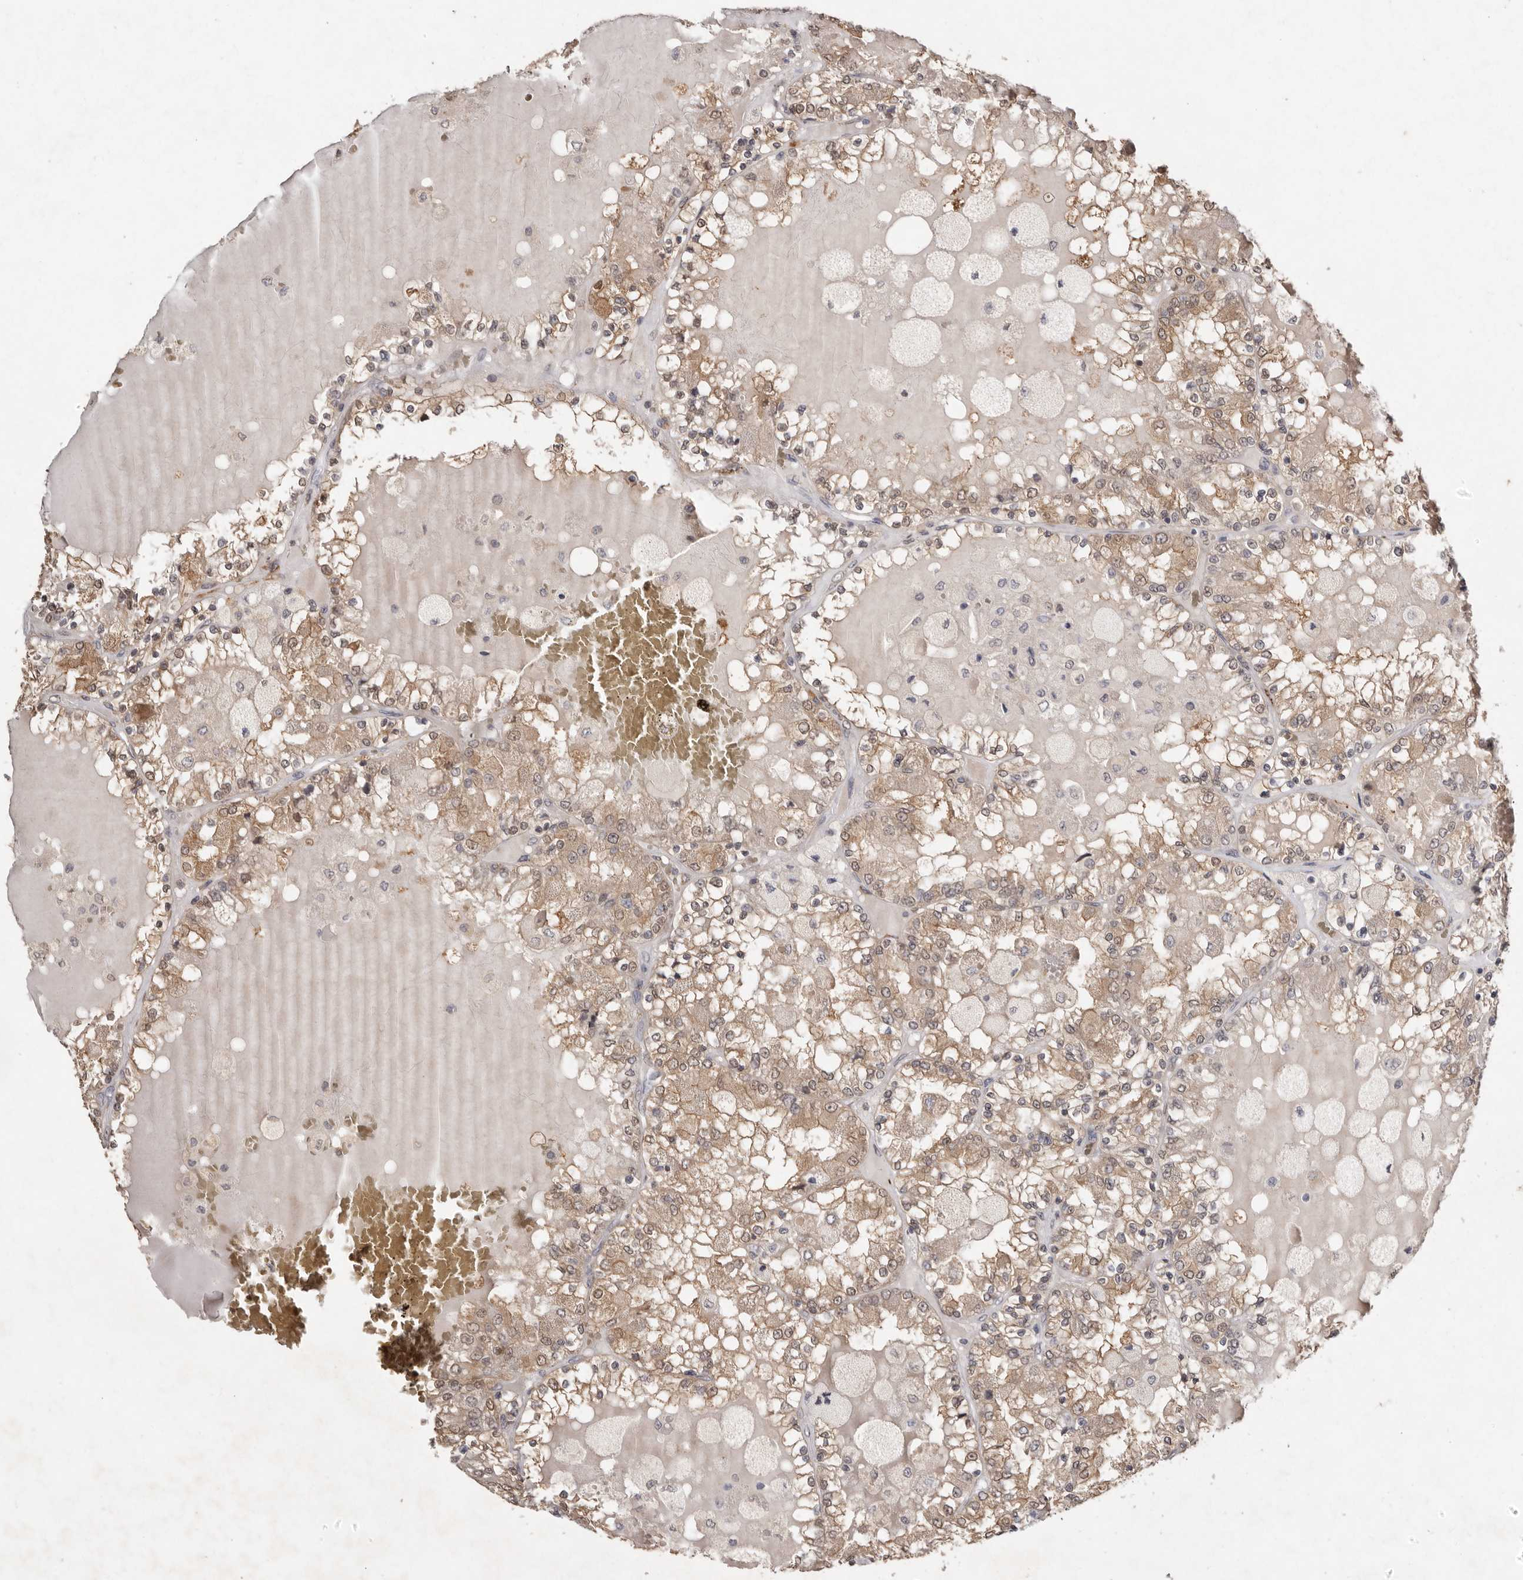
{"staining": {"intensity": "weak", "quantity": ">75%", "location": "cytoplasmic/membranous"}, "tissue": "renal cancer", "cell_type": "Tumor cells", "image_type": "cancer", "snomed": [{"axis": "morphology", "description": "Adenocarcinoma, NOS"}, {"axis": "topography", "description": "Kidney"}], "caption": "Renal adenocarcinoma stained with a brown dye reveals weak cytoplasmic/membranous positive positivity in approximately >75% of tumor cells.", "gene": "SULT1E1", "patient": {"sex": "female", "age": 56}}